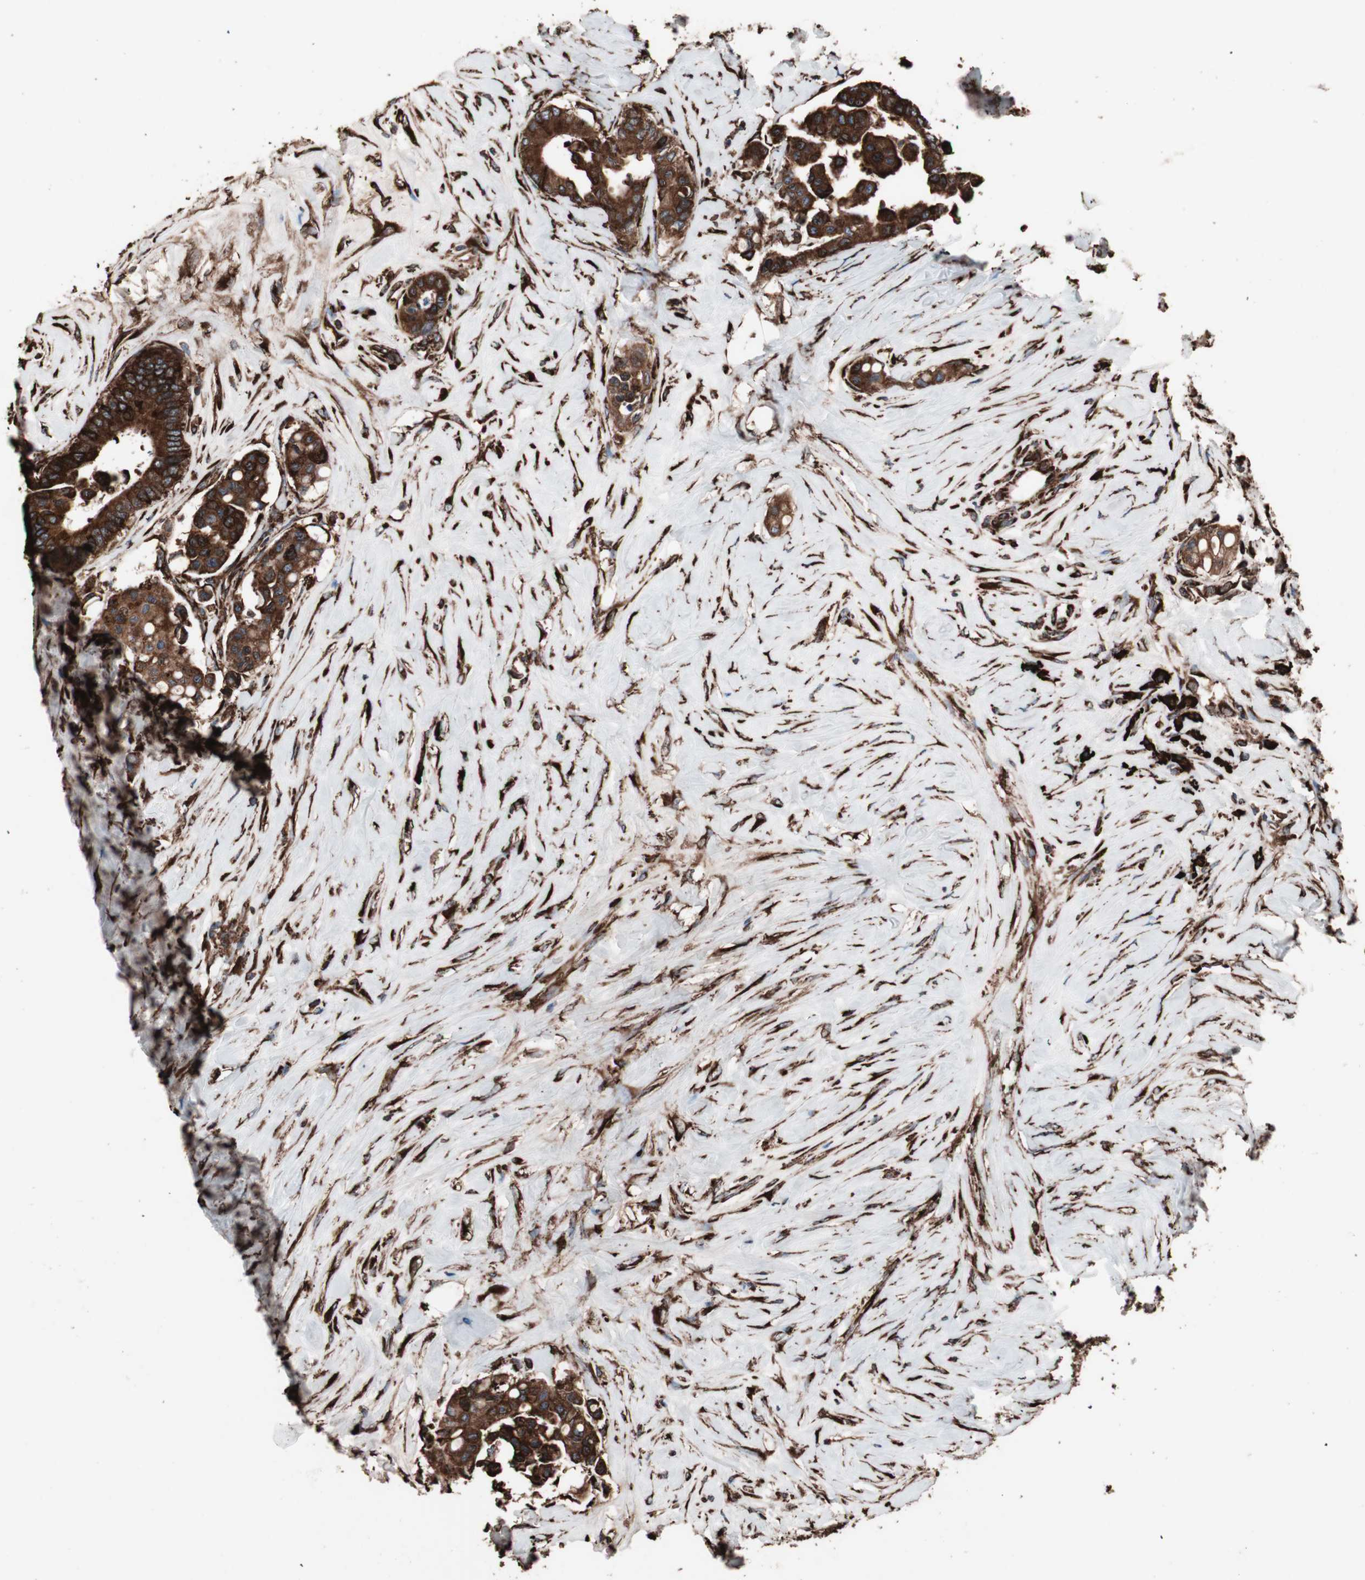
{"staining": {"intensity": "strong", "quantity": ">75%", "location": "cytoplasmic/membranous"}, "tissue": "colorectal cancer", "cell_type": "Tumor cells", "image_type": "cancer", "snomed": [{"axis": "morphology", "description": "Normal tissue, NOS"}, {"axis": "morphology", "description": "Adenocarcinoma, NOS"}, {"axis": "topography", "description": "Colon"}], "caption": "High-magnification brightfield microscopy of colorectal cancer stained with DAB (brown) and counterstained with hematoxylin (blue). tumor cells exhibit strong cytoplasmic/membranous positivity is appreciated in about>75% of cells.", "gene": "HSP90B1", "patient": {"sex": "male", "age": 82}}